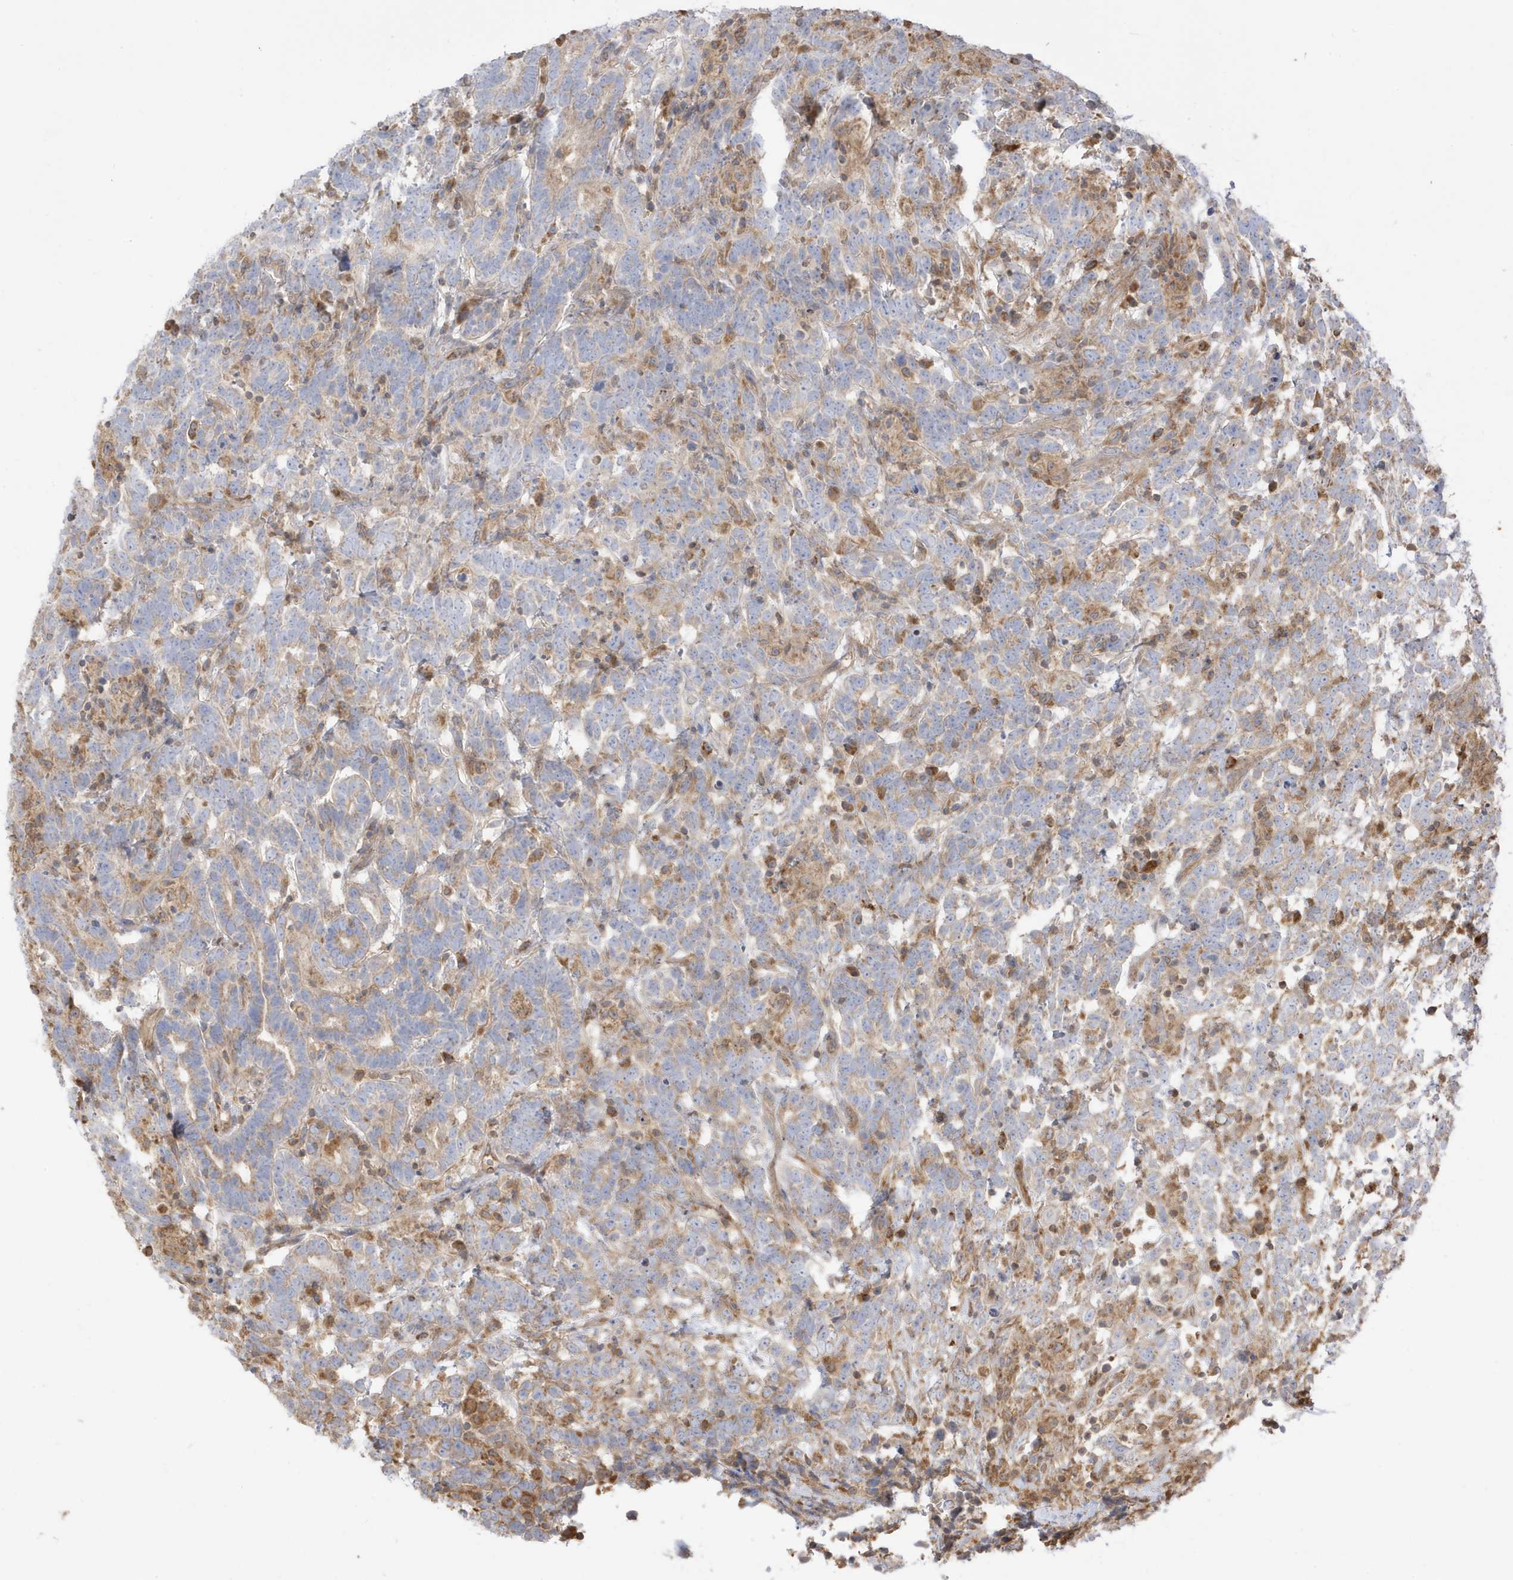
{"staining": {"intensity": "weak", "quantity": "<25%", "location": "cytoplasmic/membranous"}, "tissue": "testis cancer", "cell_type": "Tumor cells", "image_type": "cancer", "snomed": [{"axis": "morphology", "description": "Carcinoma, Embryonal, NOS"}, {"axis": "topography", "description": "Testis"}], "caption": "Testis embryonal carcinoma stained for a protein using immunohistochemistry displays no expression tumor cells.", "gene": "AZI2", "patient": {"sex": "male", "age": 26}}